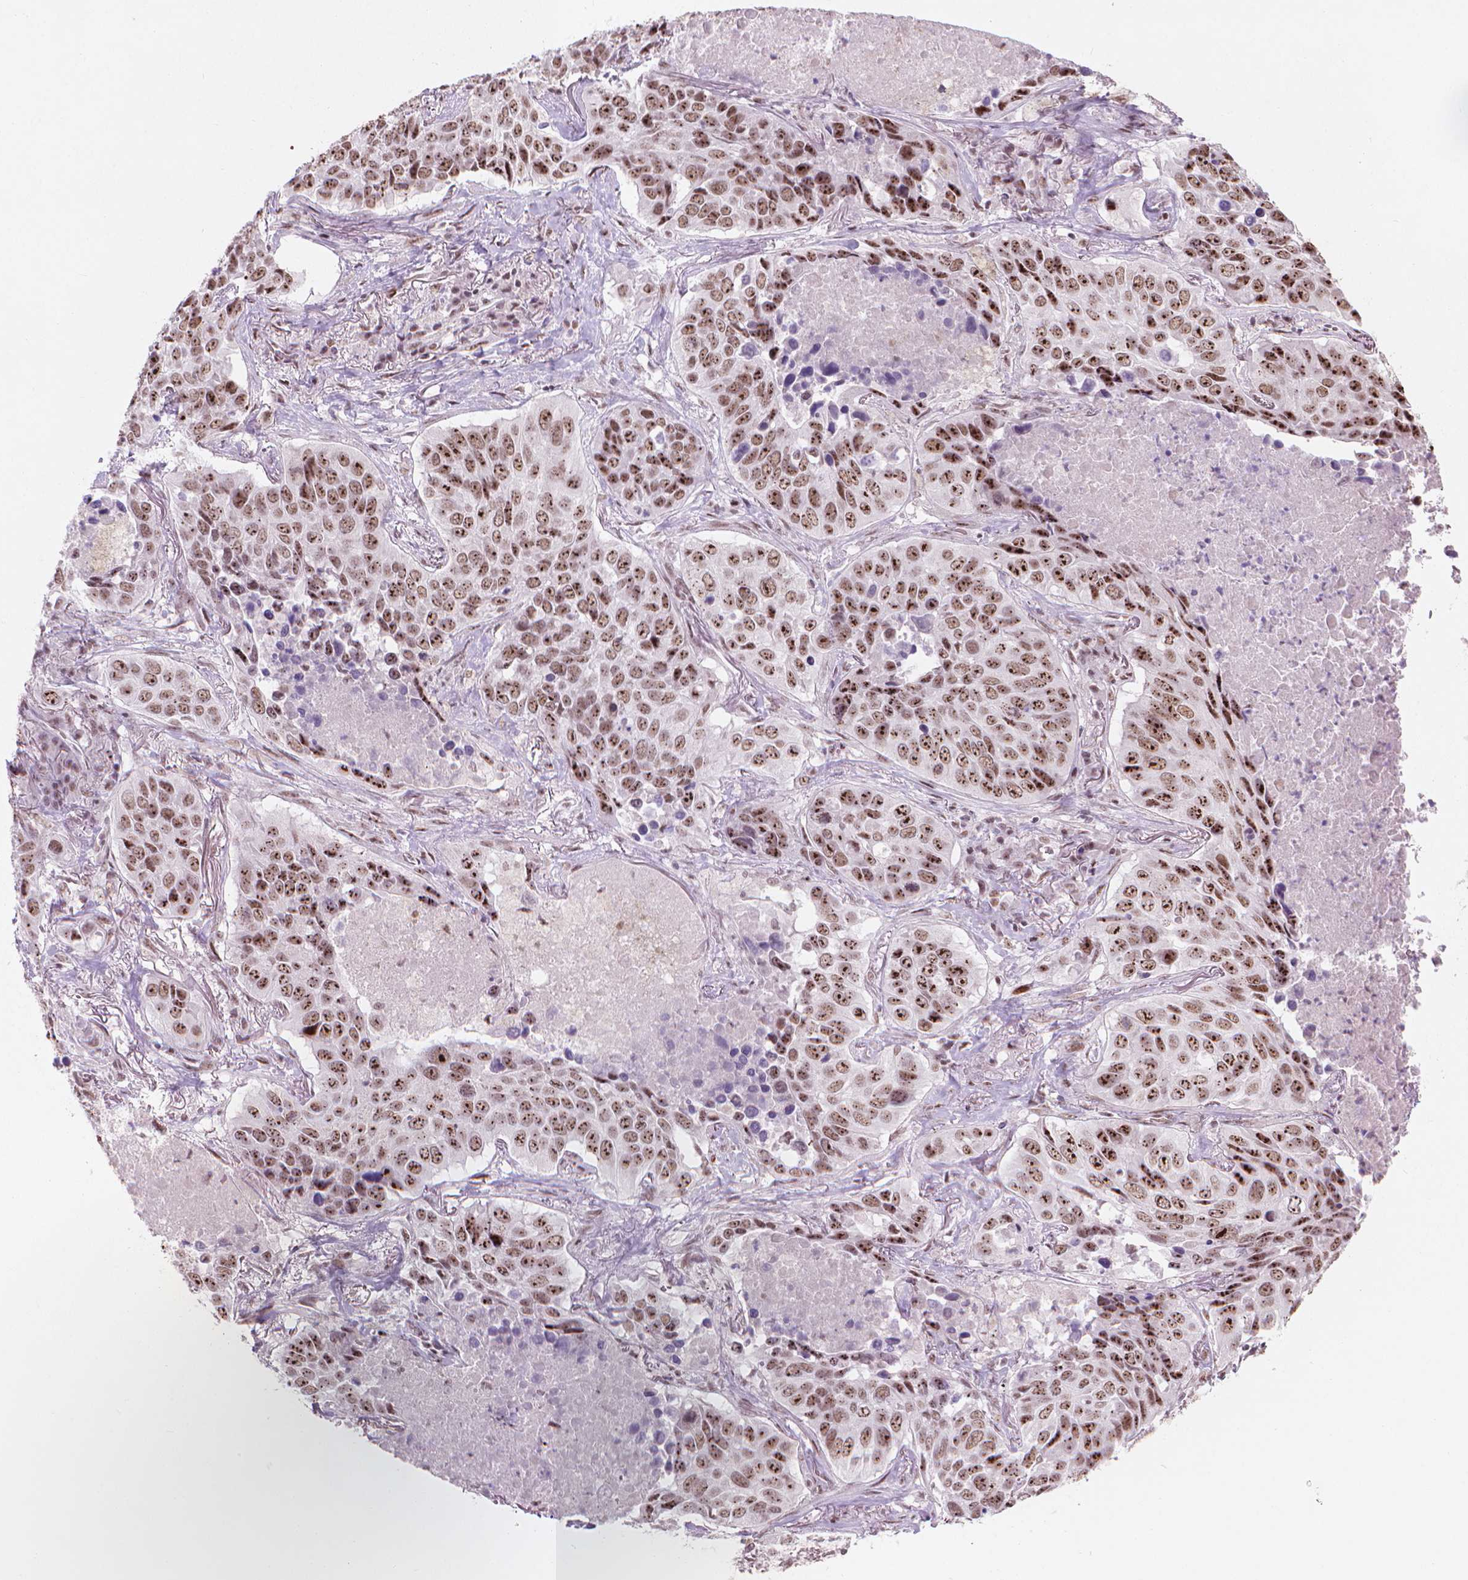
{"staining": {"intensity": "strong", "quantity": ">75%", "location": "nuclear"}, "tissue": "lung cancer", "cell_type": "Tumor cells", "image_type": "cancer", "snomed": [{"axis": "morphology", "description": "Normal tissue, NOS"}, {"axis": "morphology", "description": "Squamous cell carcinoma, NOS"}, {"axis": "topography", "description": "Bronchus"}, {"axis": "topography", "description": "Lung"}], "caption": "A high amount of strong nuclear staining is appreciated in approximately >75% of tumor cells in lung squamous cell carcinoma tissue.", "gene": "HES7", "patient": {"sex": "male", "age": 64}}